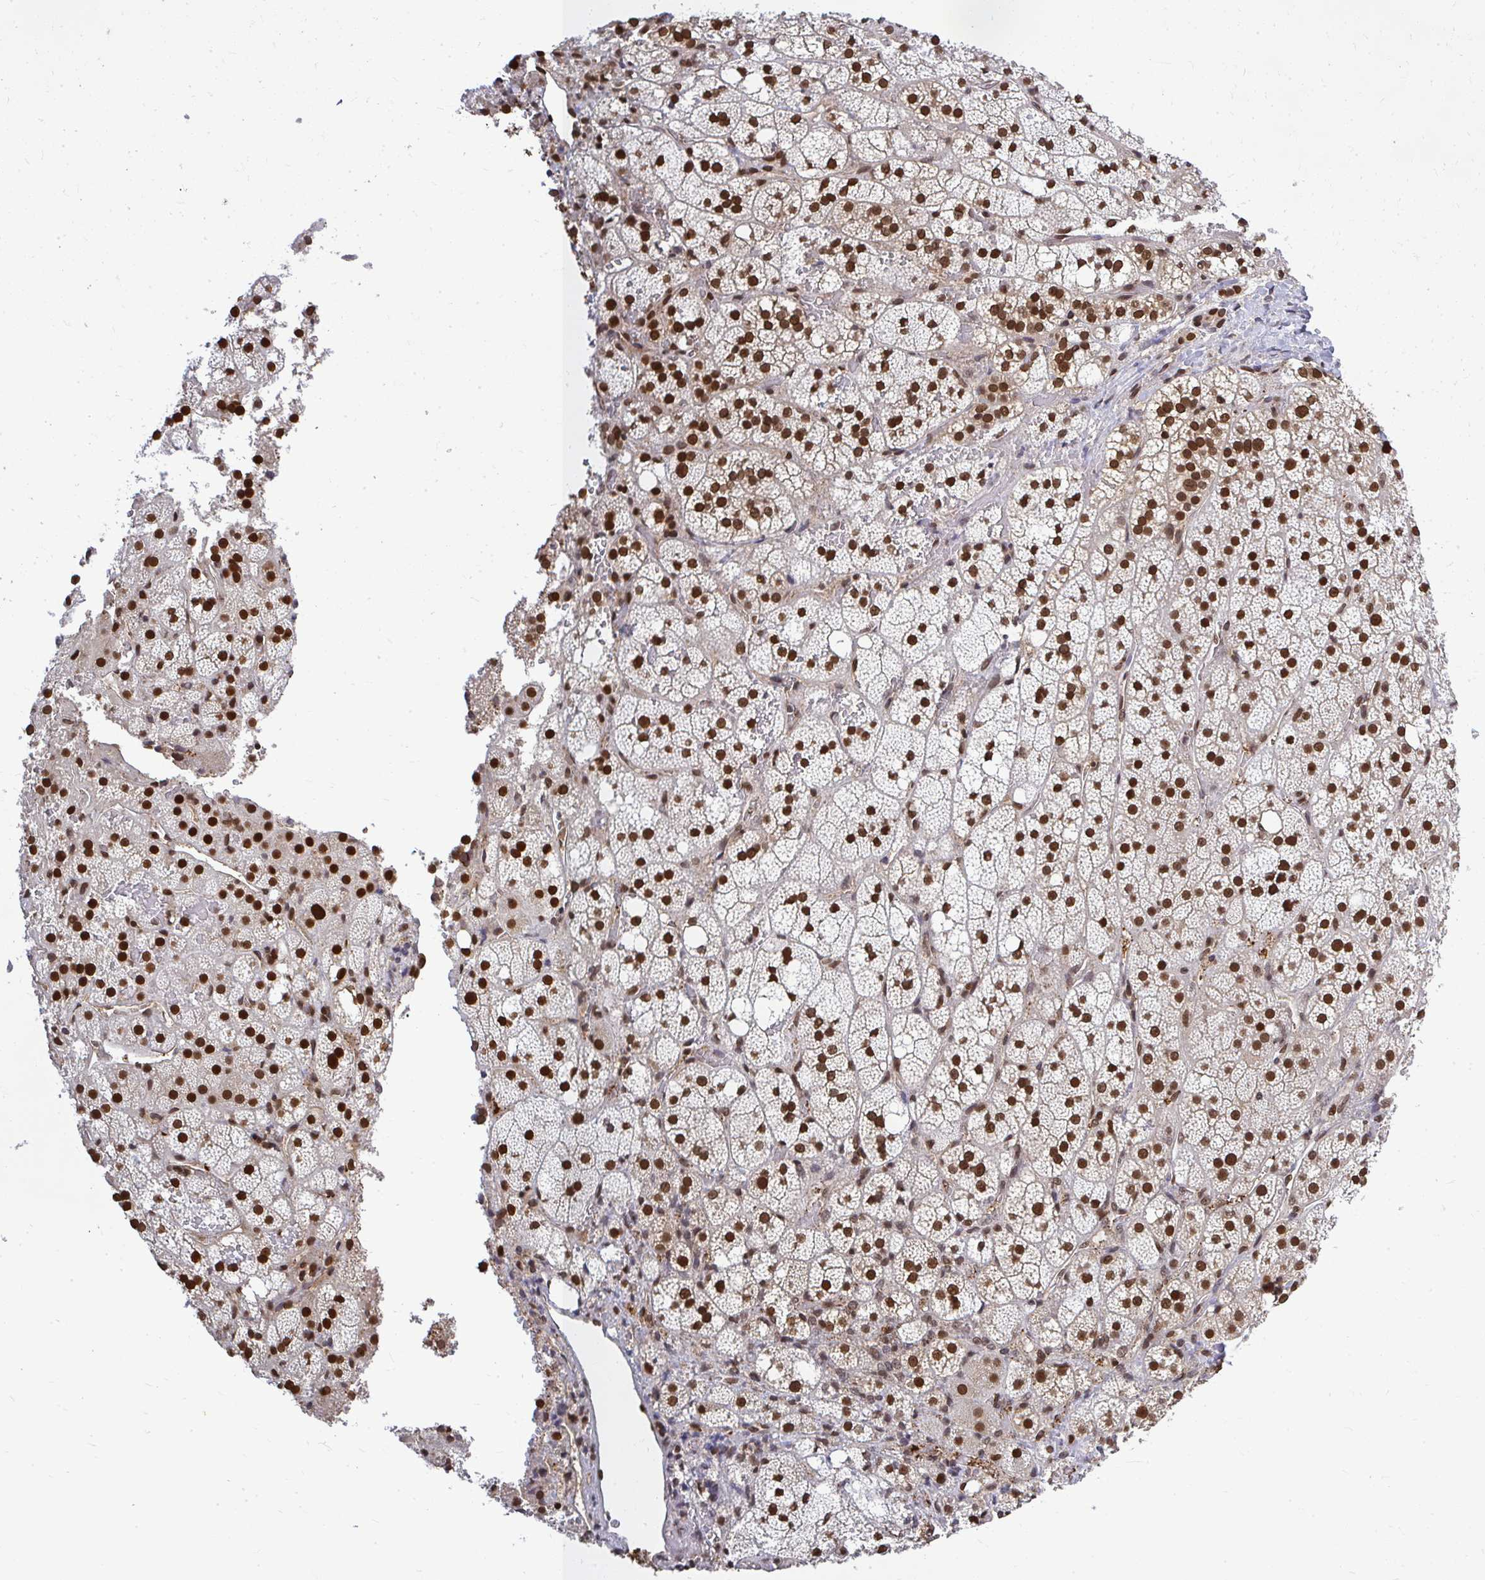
{"staining": {"intensity": "strong", "quantity": ">75%", "location": "nuclear"}, "tissue": "adrenal gland", "cell_type": "Glandular cells", "image_type": "normal", "snomed": [{"axis": "morphology", "description": "Normal tissue, NOS"}, {"axis": "topography", "description": "Adrenal gland"}], "caption": "A brown stain highlights strong nuclear staining of a protein in glandular cells of unremarkable adrenal gland. Immunohistochemistry (ihc) stains the protein of interest in brown and the nuclei are stained blue.", "gene": "XPO1", "patient": {"sex": "male", "age": 53}}